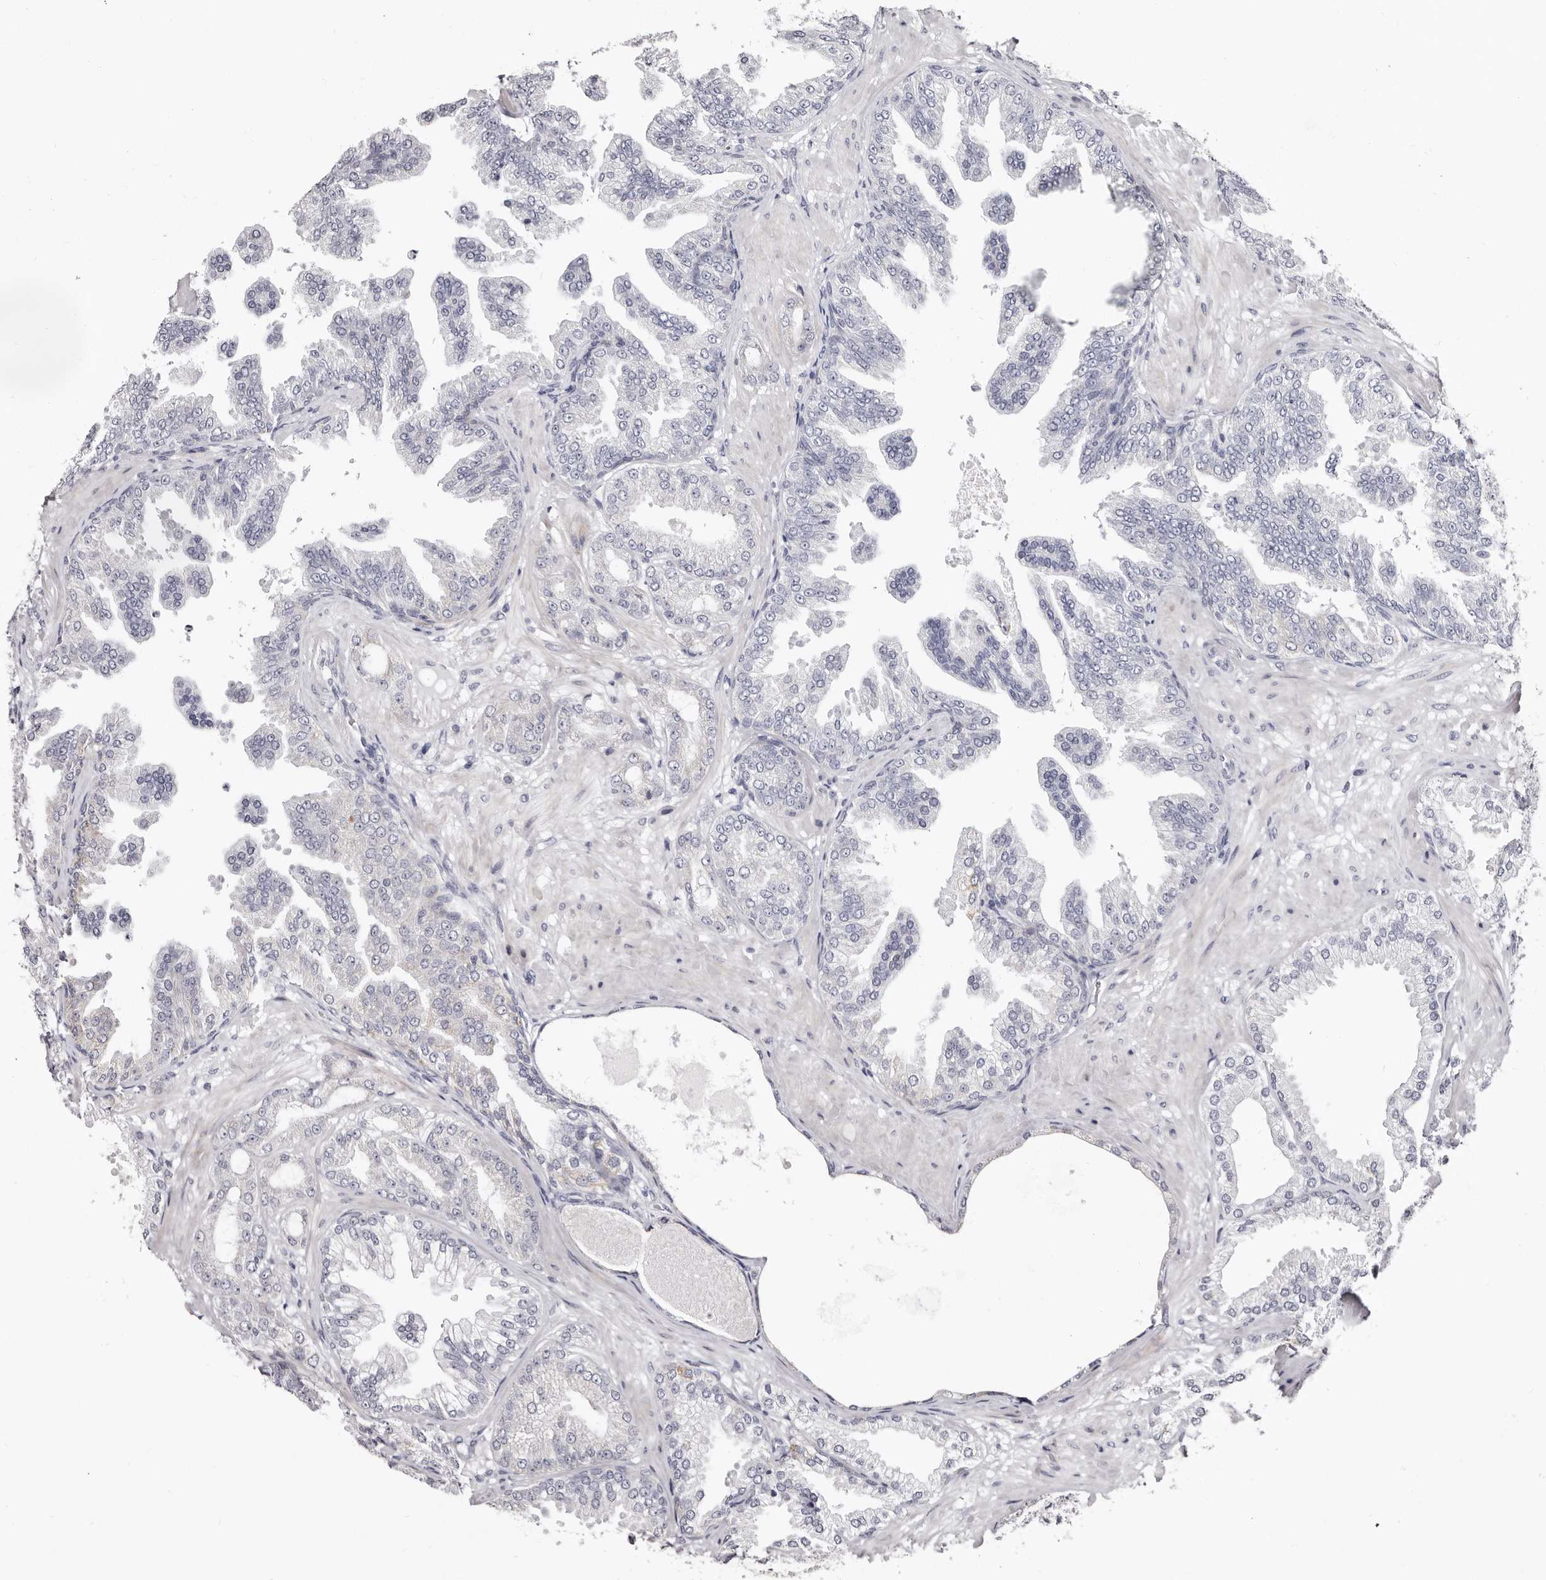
{"staining": {"intensity": "negative", "quantity": "none", "location": "none"}, "tissue": "prostate cancer", "cell_type": "Tumor cells", "image_type": "cancer", "snomed": [{"axis": "morphology", "description": "Adenocarcinoma, Low grade"}, {"axis": "topography", "description": "Prostate"}], "caption": "A high-resolution image shows immunohistochemistry staining of prostate cancer (low-grade adenocarcinoma), which reveals no significant positivity in tumor cells.", "gene": "PHF20L1", "patient": {"sex": "male", "age": 63}}